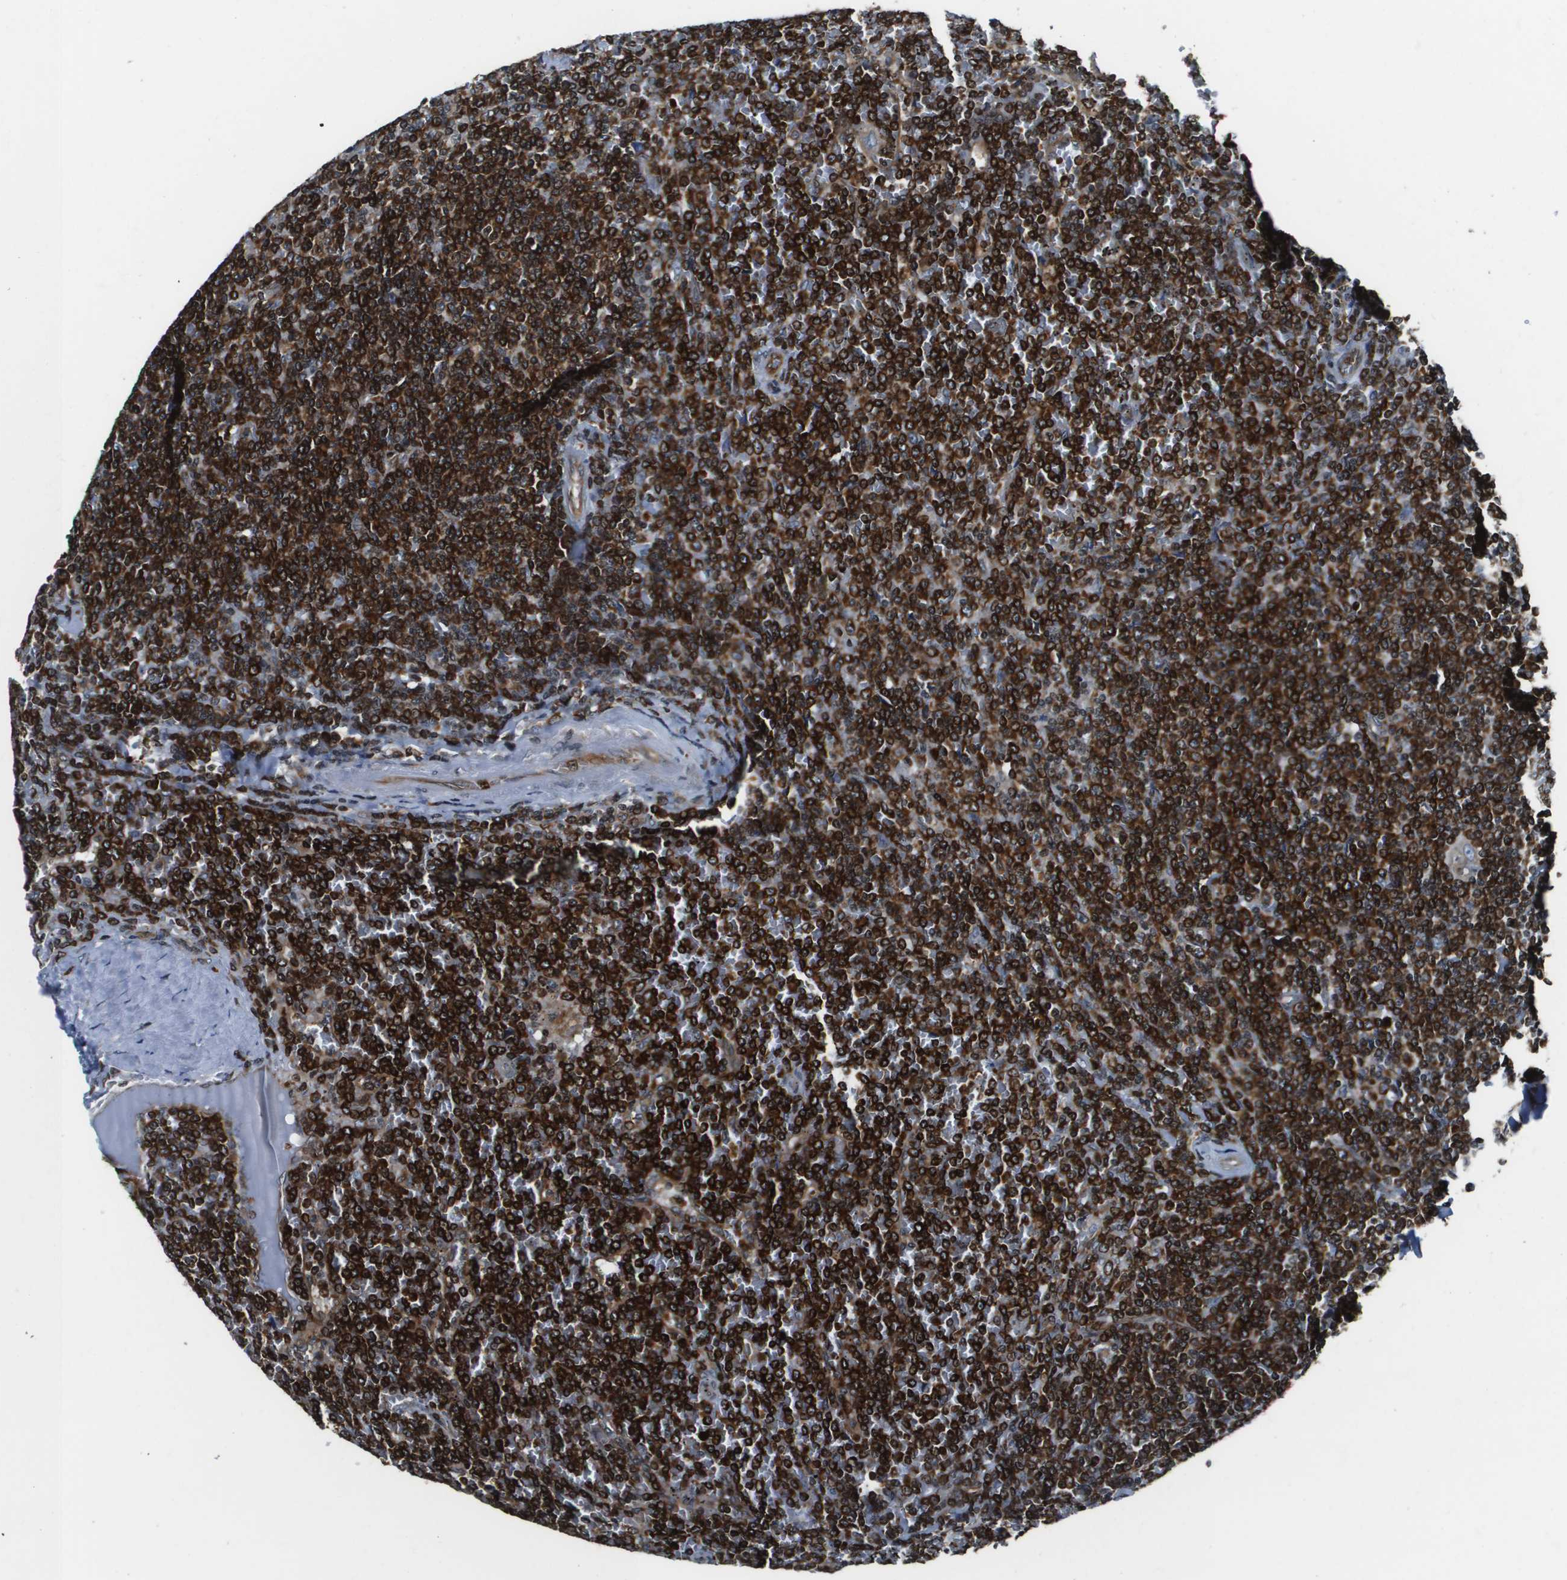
{"staining": {"intensity": "strong", "quantity": ">75%", "location": "cytoplasmic/membranous"}, "tissue": "lymphoma", "cell_type": "Tumor cells", "image_type": "cancer", "snomed": [{"axis": "morphology", "description": "Malignant lymphoma, non-Hodgkin's type, Low grade"}, {"axis": "topography", "description": "Spleen"}], "caption": "Low-grade malignant lymphoma, non-Hodgkin's type stained for a protein shows strong cytoplasmic/membranous positivity in tumor cells.", "gene": "ESYT1", "patient": {"sex": "female", "age": 19}}